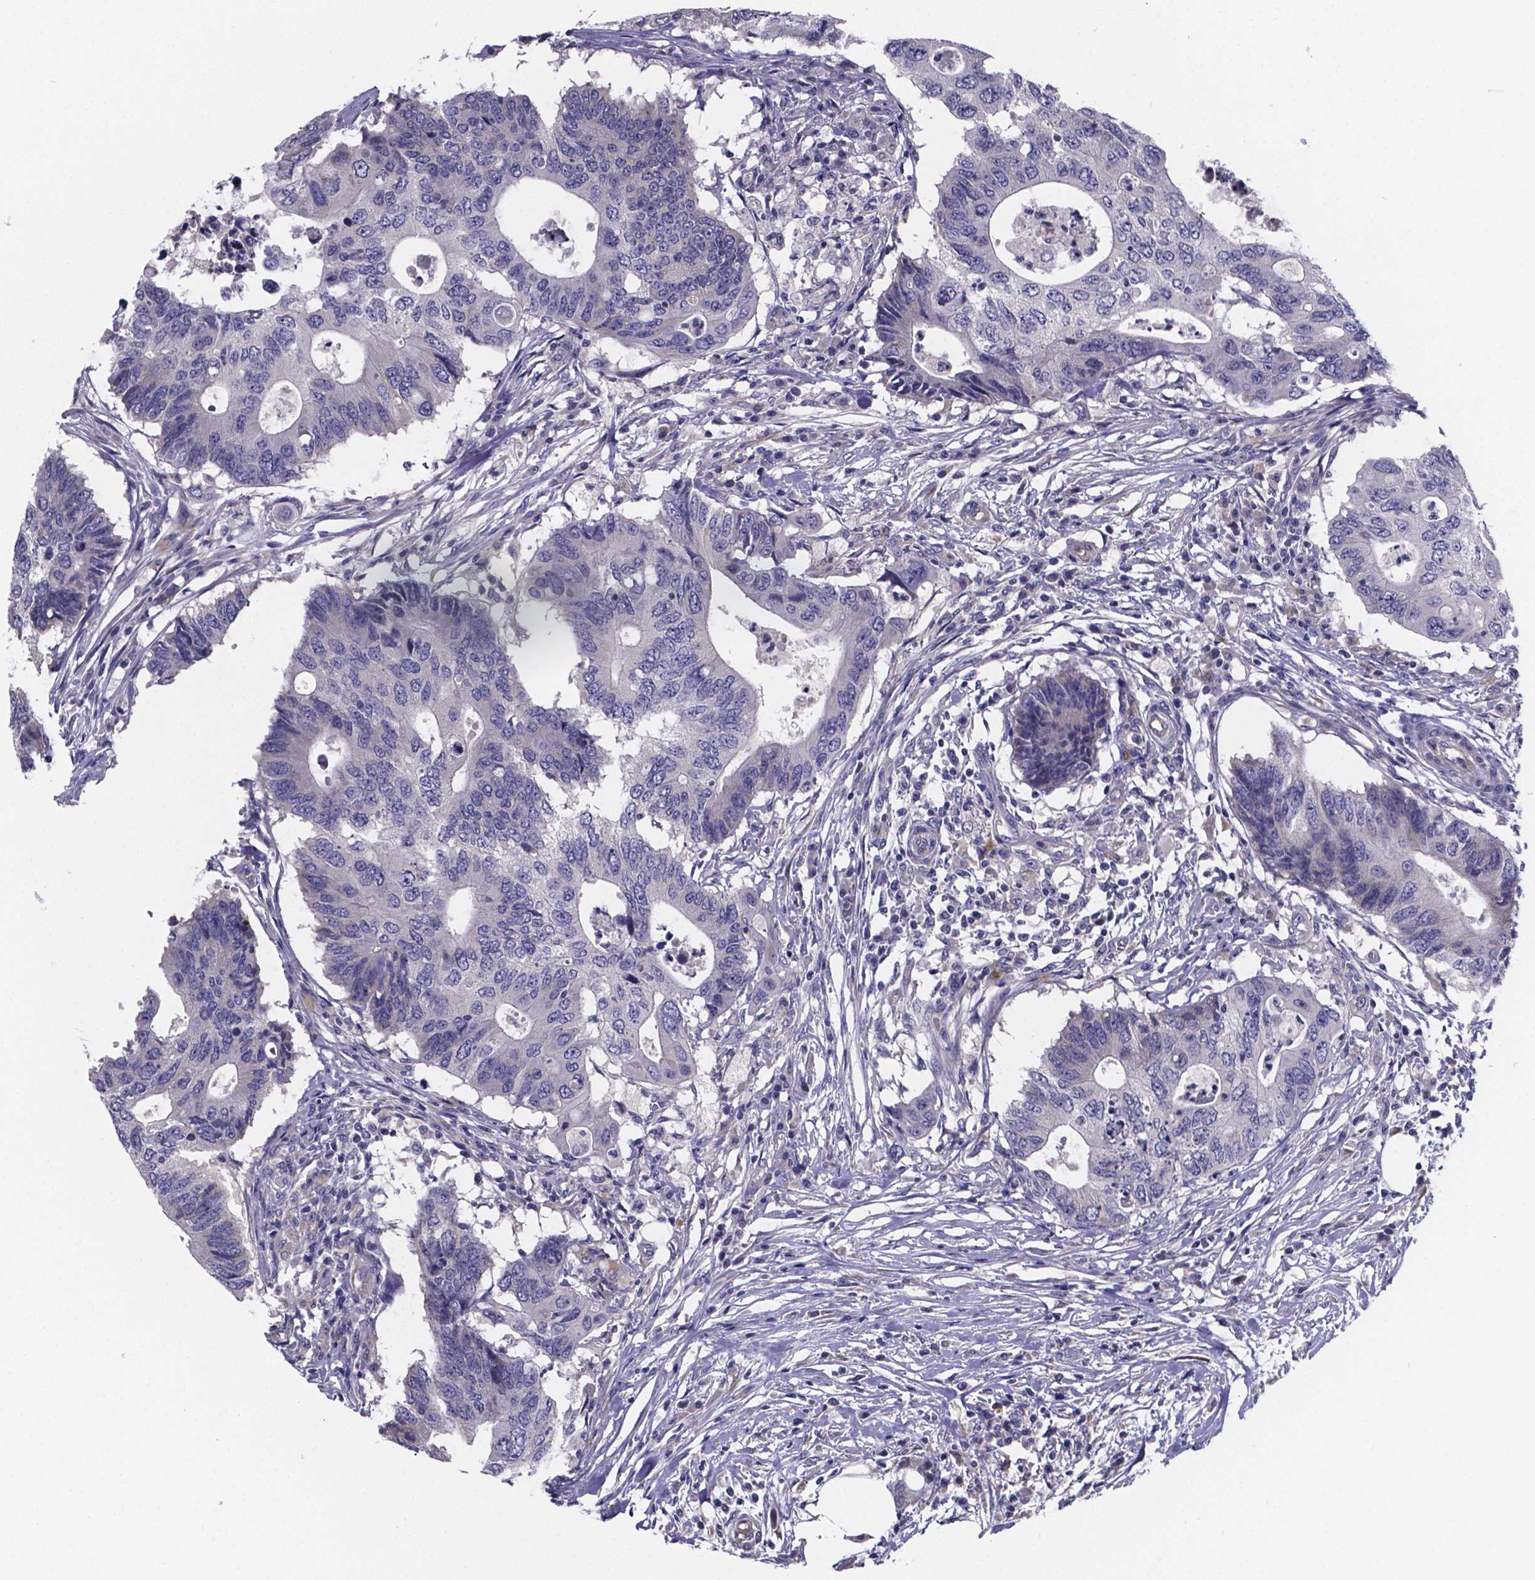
{"staining": {"intensity": "negative", "quantity": "none", "location": "none"}, "tissue": "colorectal cancer", "cell_type": "Tumor cells", "image_type": "cancer", "snomed": [{"axis": "morphology", "description": "Adenocarcinoma, NOS"}, {"axis": "topography", "description": "Colon"}], "caption": "Photomicrograph shows no significant protein staining in tumor cells of colorectal cancer (adenocarcinoma).", "gene": "SFRP4", "patient": {"sex": "male", "age": 71}}